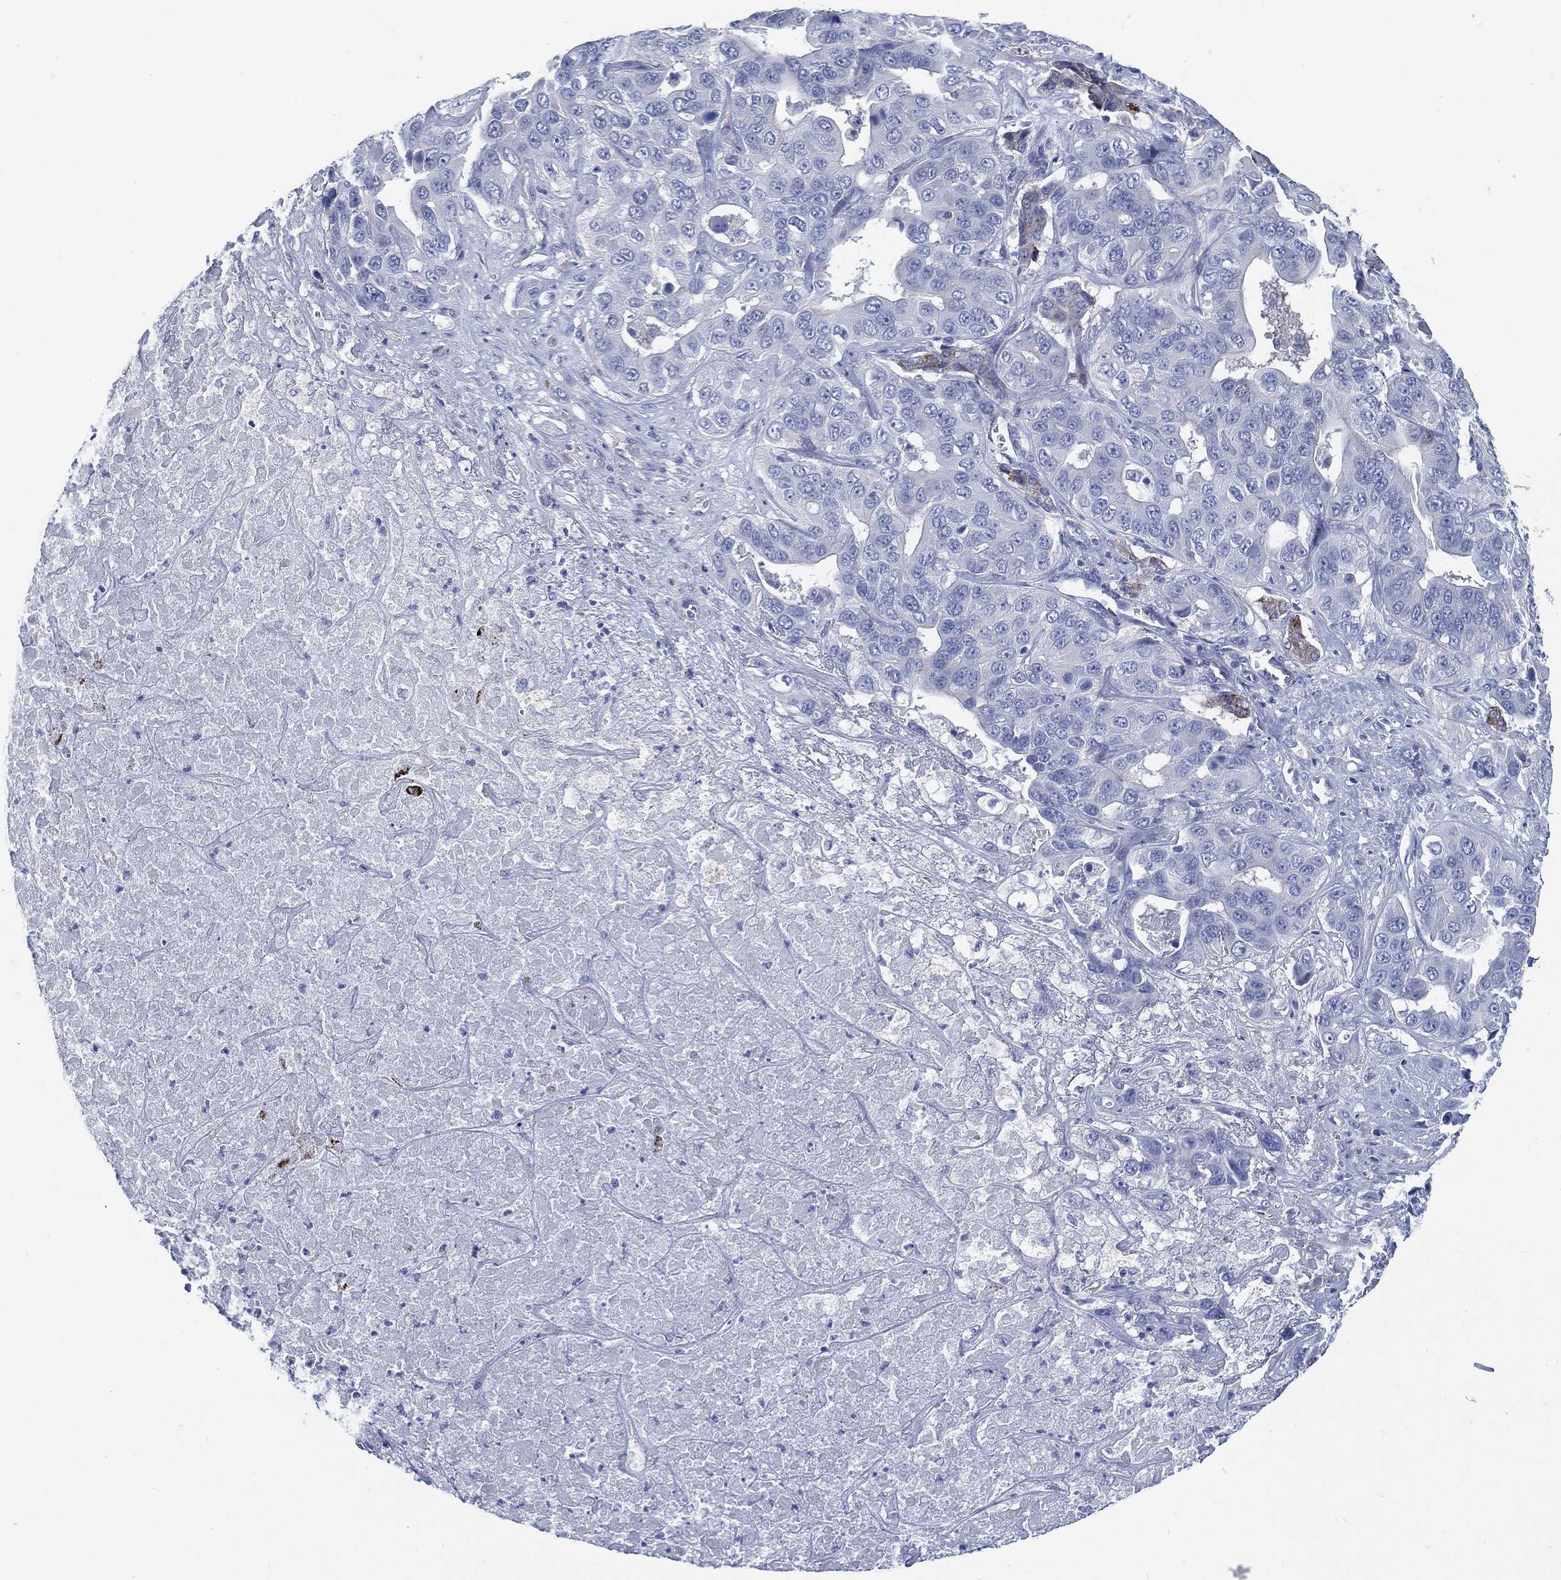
{"staining": {"intensity": "negative", "quantity": "none", "location": "none"}, "tissue": "liver cancer", "cell_type": "Tumor cells", "image_type": "cancer", "snomed": [{"axis": "morphology", "description": "Cholangiocarcinoma"}, {"axis": "topography", "description": "Liver"}], "caption": "DAB immunohistochemical staining of human liver cancer (cholangiocarcinoma) displays no significant expression in tumor cells. (Stains: DAB immunohistochemistry (IHC) with hematoxylin counter stain, Microscopy: brightfield microscopy at high magnification).", "gene": "C5orf46", "patient": {"sex": "female", "age": 52}}